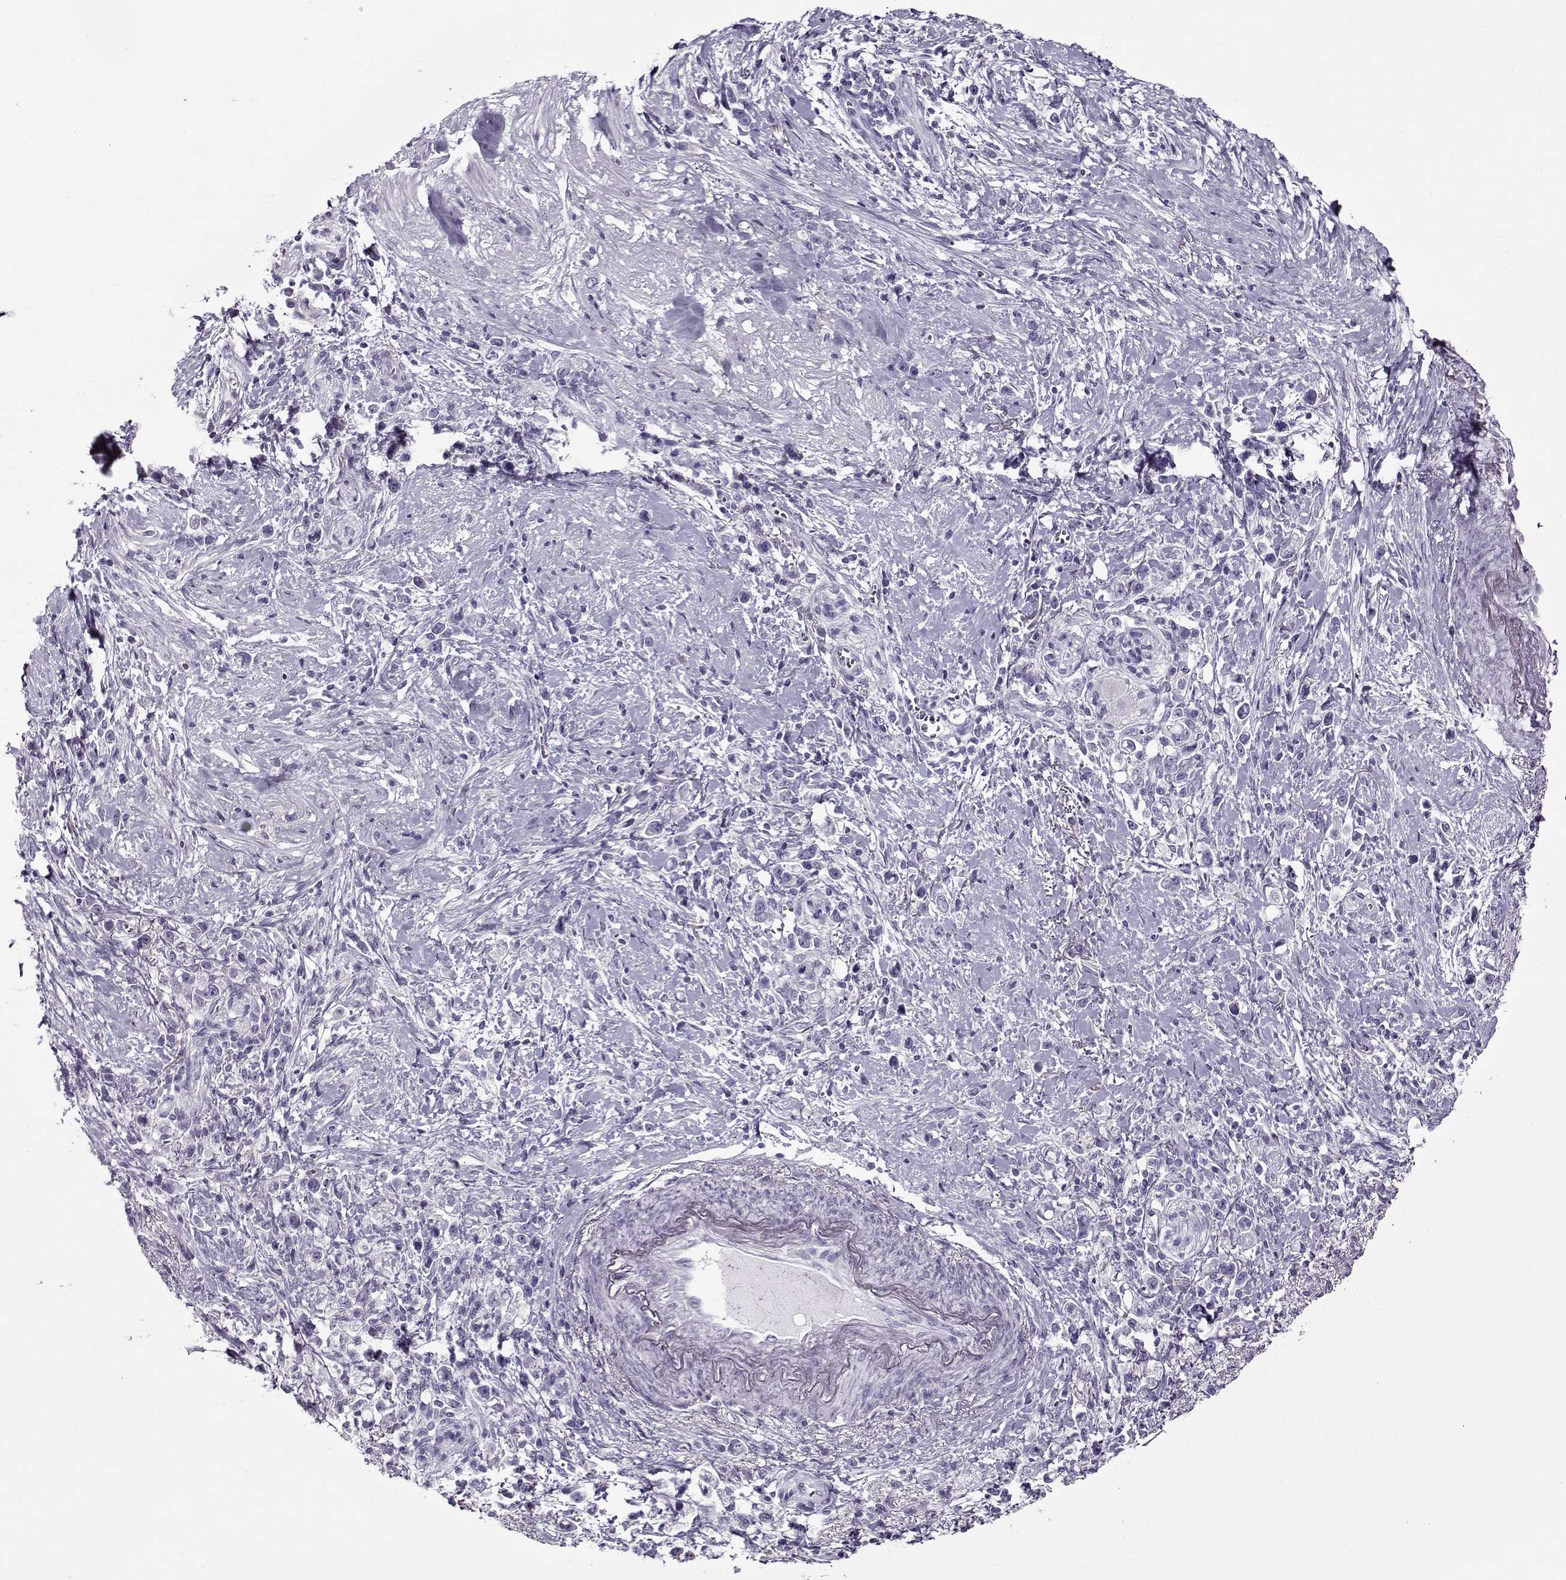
{"staining": {"intensity": "negative", "quantity": "none", "location": "none"}, "tissue": "stomach cancer", "cell_type": "Tumor cells", "image_type": "cancer", "snomed": [{"axis": "morphology", "description": "Adenocarcinoma, NOS"}, {"axis": "topography", "description": "Stomach"}], "caption": "Image shows no protein positivity in tumor cells of adenocarcinoma (stomach) tissue.", "gene": "GAGE2A", "patient": {"sex": "male", "age": 63}}